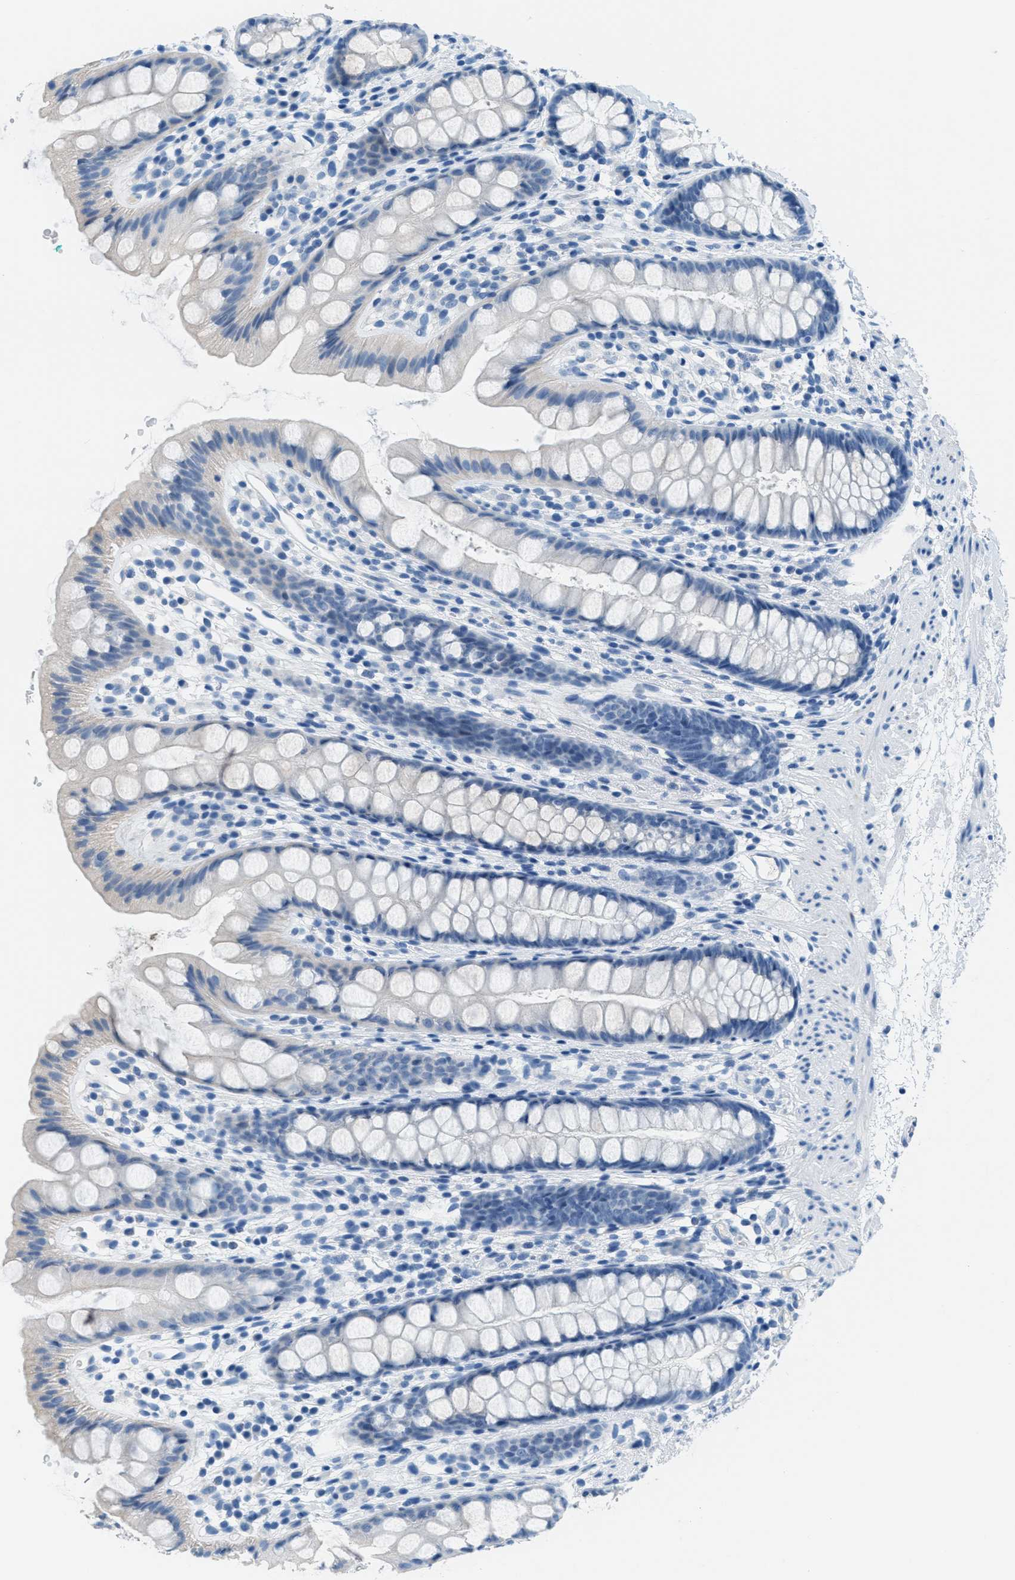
{"staining": {"intensity": "negative", "quantity": "none", "location": "none"}, "tissue": "rectum", "cell_type": "Glandular cells", "image_type": "normal", "snomed": [{"axis": "morphology", "description": "Normal tissue, NOS"}, {"axis": "topography", "description": "Rectum"}], "caption": "An image of rectum stained for a protein exhibits no brown staining in glandular cells. (Stains: DAB (3,3'-diaminobenzidine) immunohistochemistry (IHC) with hematoxylin counter stain, Microscopy: brightfield microscopy at high magnification).", "gene": "MGARP", "patient": {"sex": "female", "age": 65}}